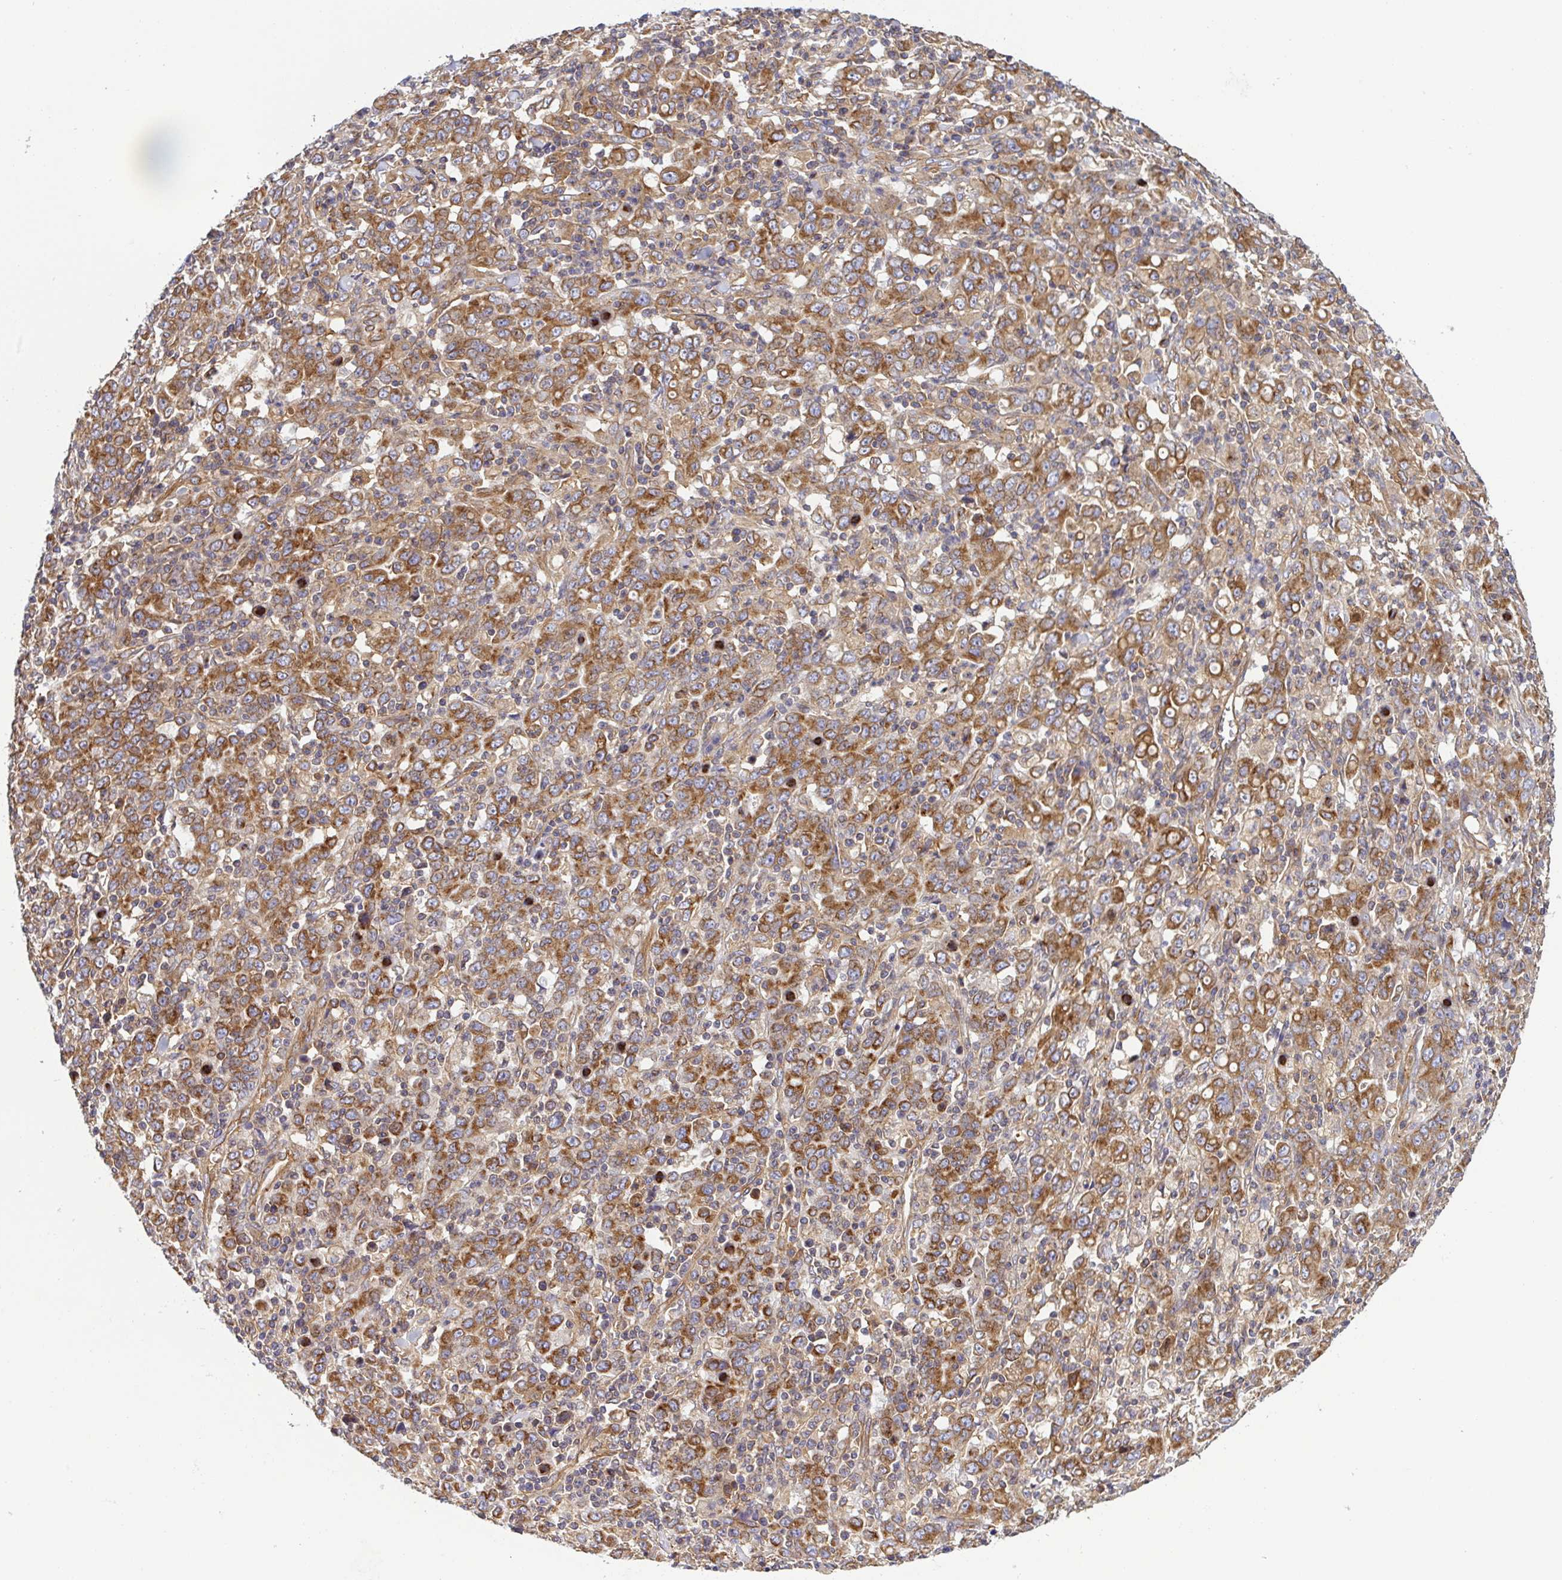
{"staining": {"intensity": "moderate", "quantity": ">75%", "location": "cytoplasmic/membranous"}, "tissue": "stomach cancer", "cell_type": "Tumor cells", "image_type": "cancer", "snomed": [{"axis": "morphology", "description": "Adenocarcinoma, NOS"}, {"axis": "topography", "description": "Stomach, upper"}], "caption": "Immunohistochemical staining of stomach adenocarcinoma exhibits medium levels of moderate cytoplasmic/membranous protein staining in about >75% of tumor cells.", "gene": "KIF5B", "patient": {"sex": "male", "age": 69}}